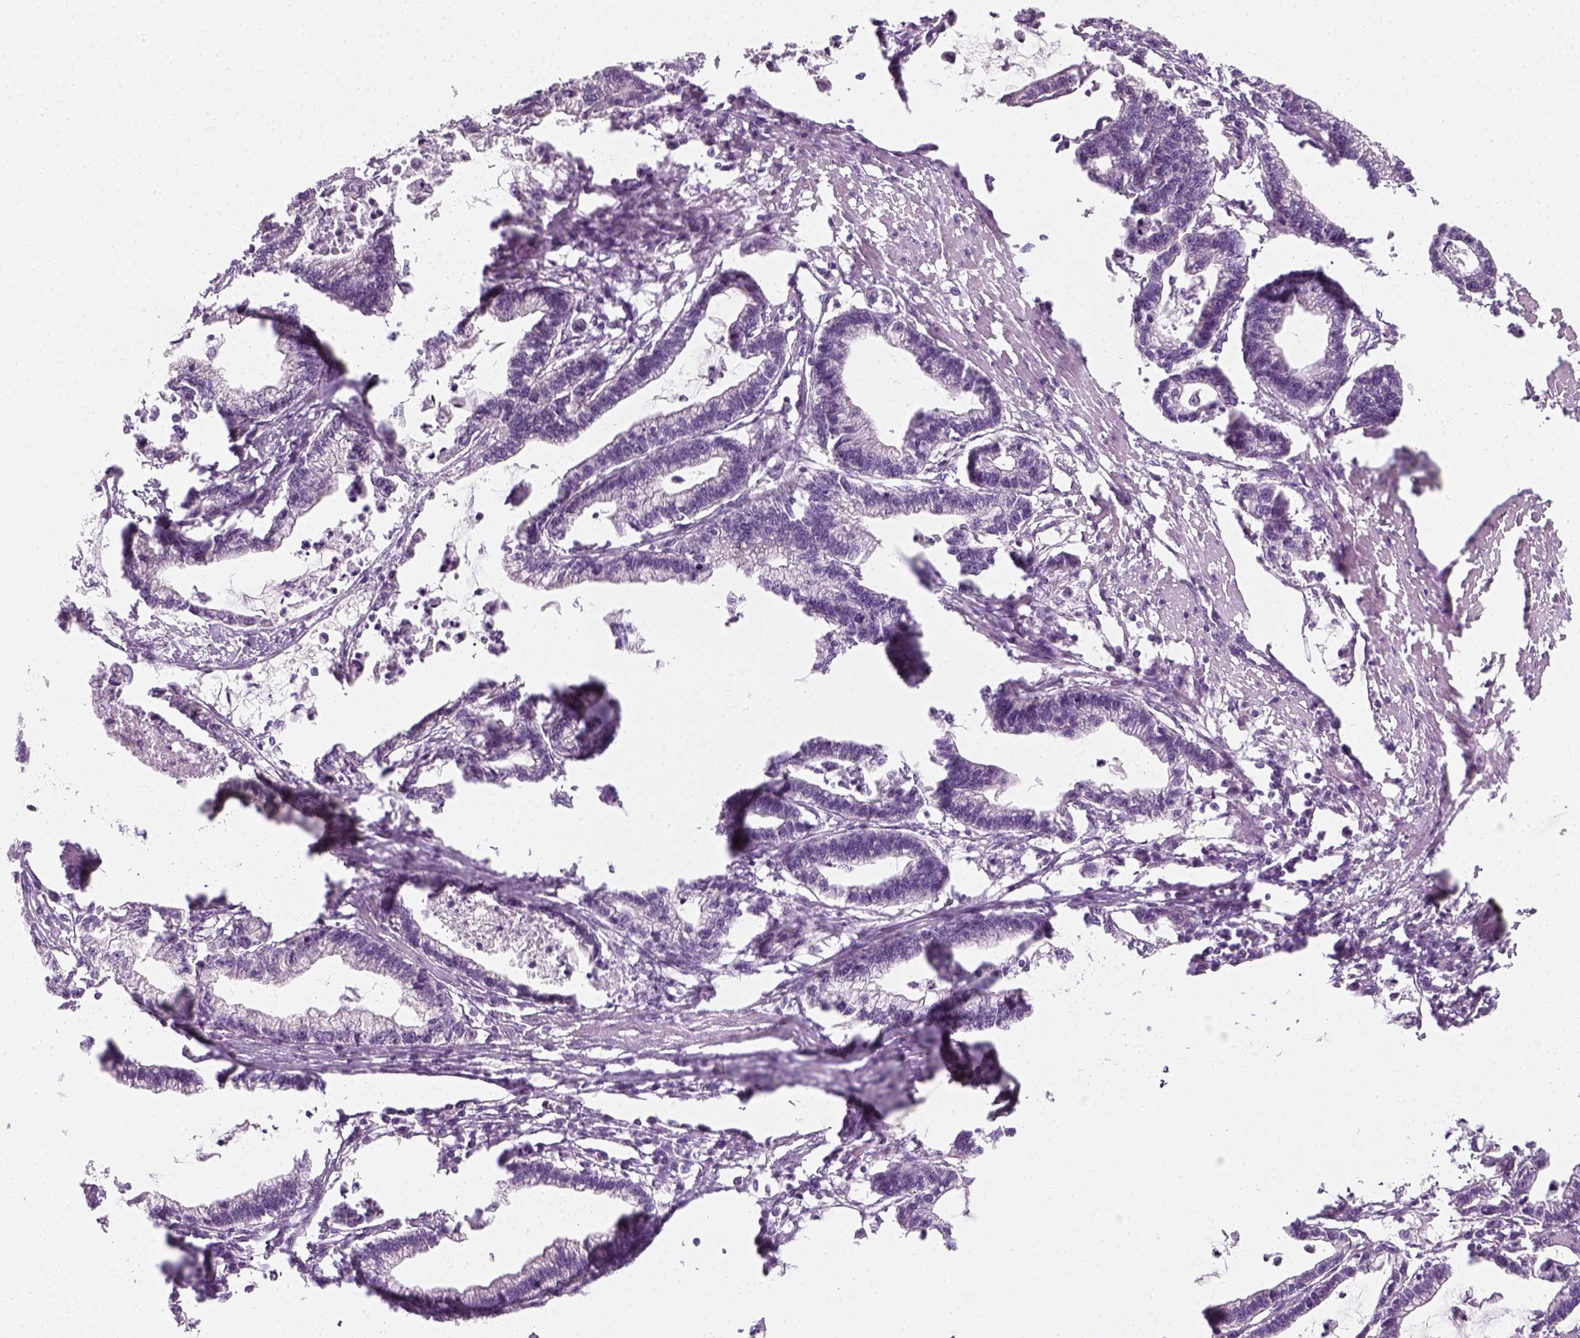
{"staining": {"intensity": "negative", "quantity": "none", "location": "none"}, "tissue": "stomach cancer", "cell_type": "Tumor cells", "image_type": "cancer", "snomed": [{"axis": "morphology", "description": "Adenocarcinoma, NOS"}, {"axis": "topography", "description": "Stomach"}], "caption": "Tumor cells are negative for brown protein staining in stomach adenocarcinoma.", "gene": "EPHB1", "patient": {"sex": "male", "age": 83}}